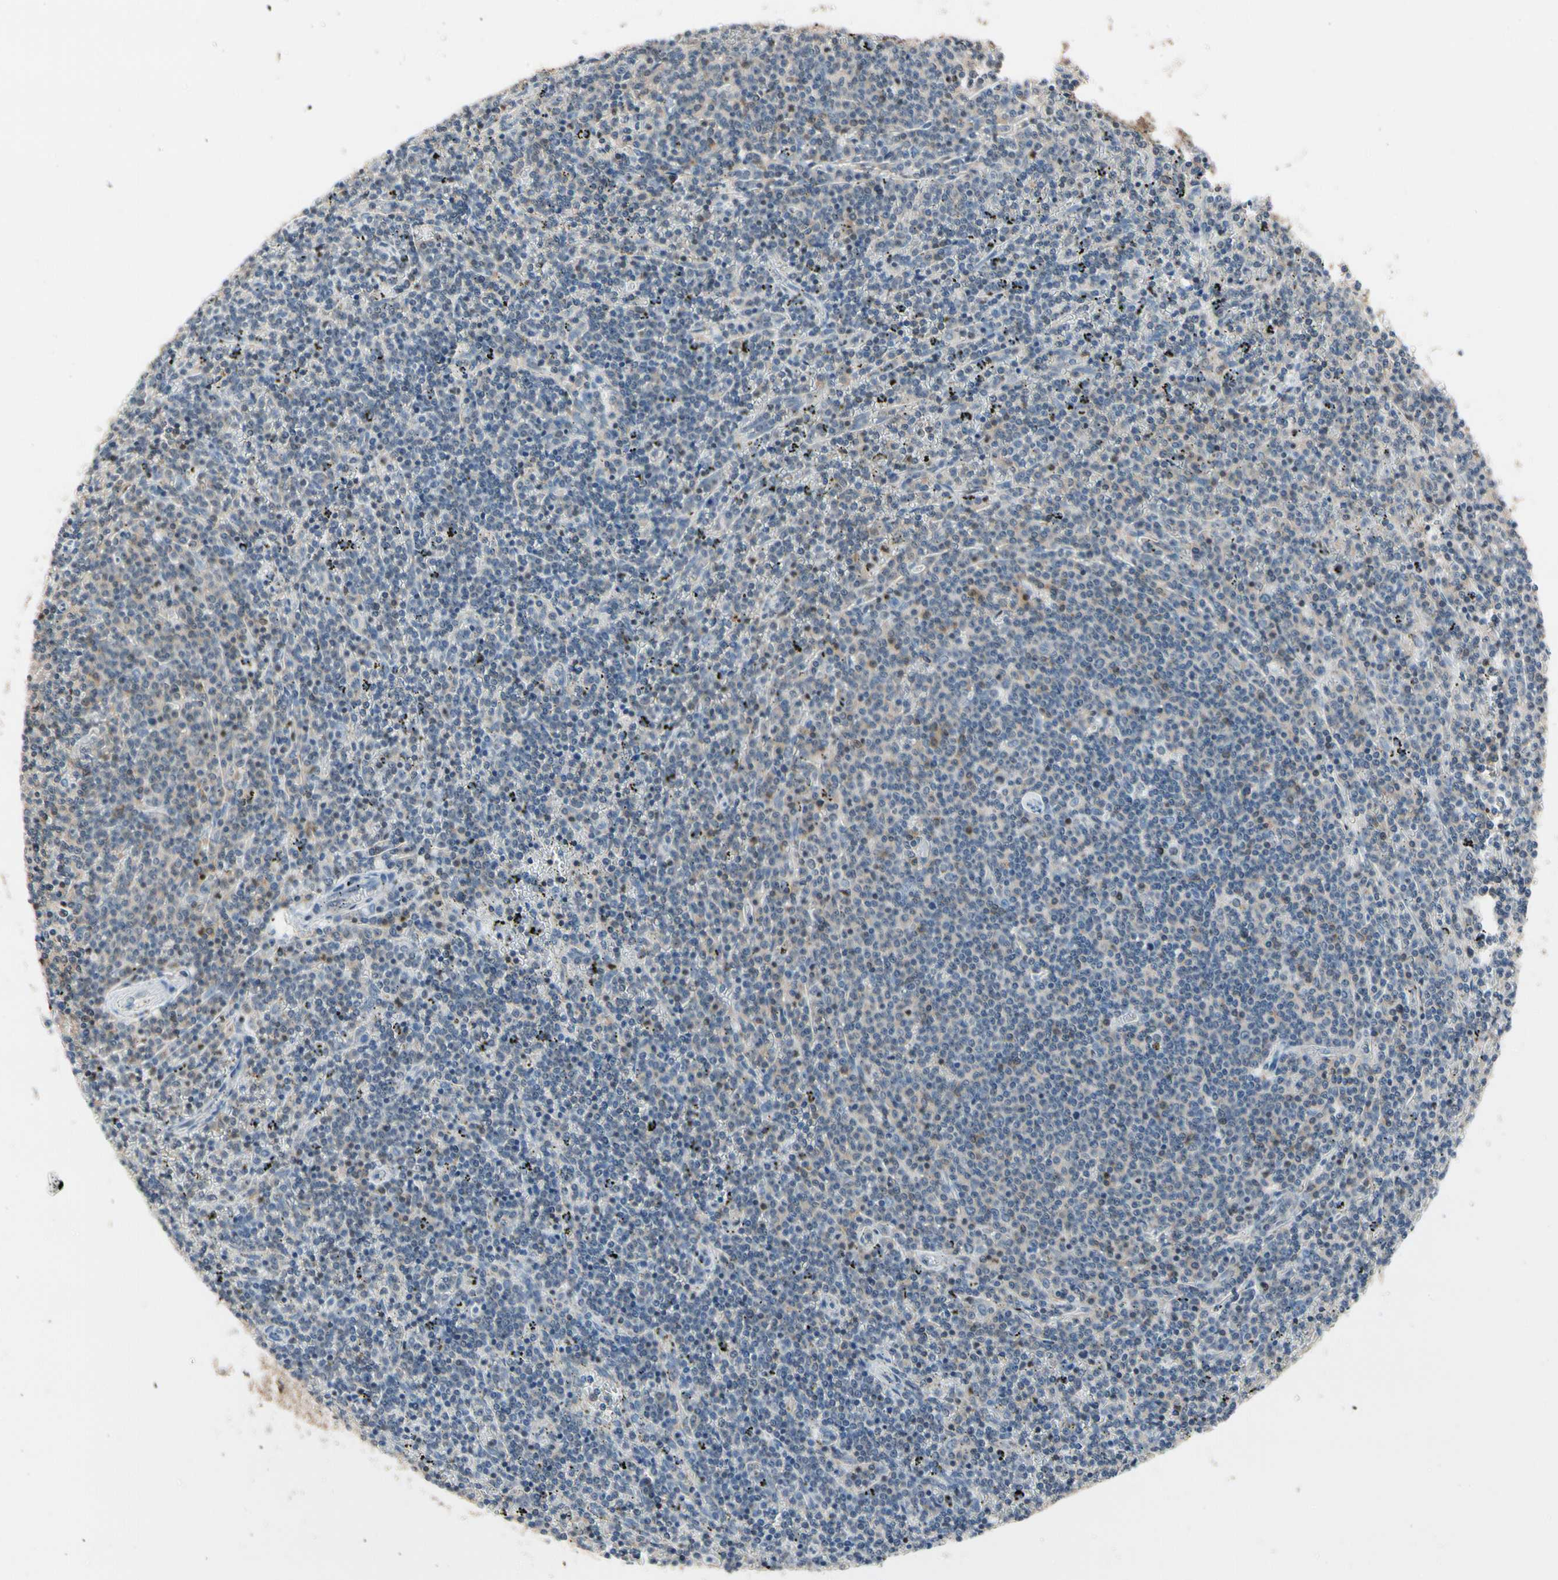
{"staining": {"intensity": "negative", "quantity": "none", "location": "none"}, "tissue": "lymphoma", "cell_type": "Tumor cells", "image_type": "cancer", "snomed": [{"axis": "morphology", "description": "Malignant lymphoma, non-Hodgkin's type, Low grade"}, {"axis": "topography", "description": "Spleen"}], "caption": "Tumor cells are negative for brown protein staining in malignant lymphoma, non-Hodgkin's type (low-grade).", "gene": "NFATC2", "patient": {"sex": "female", "age": 50}}